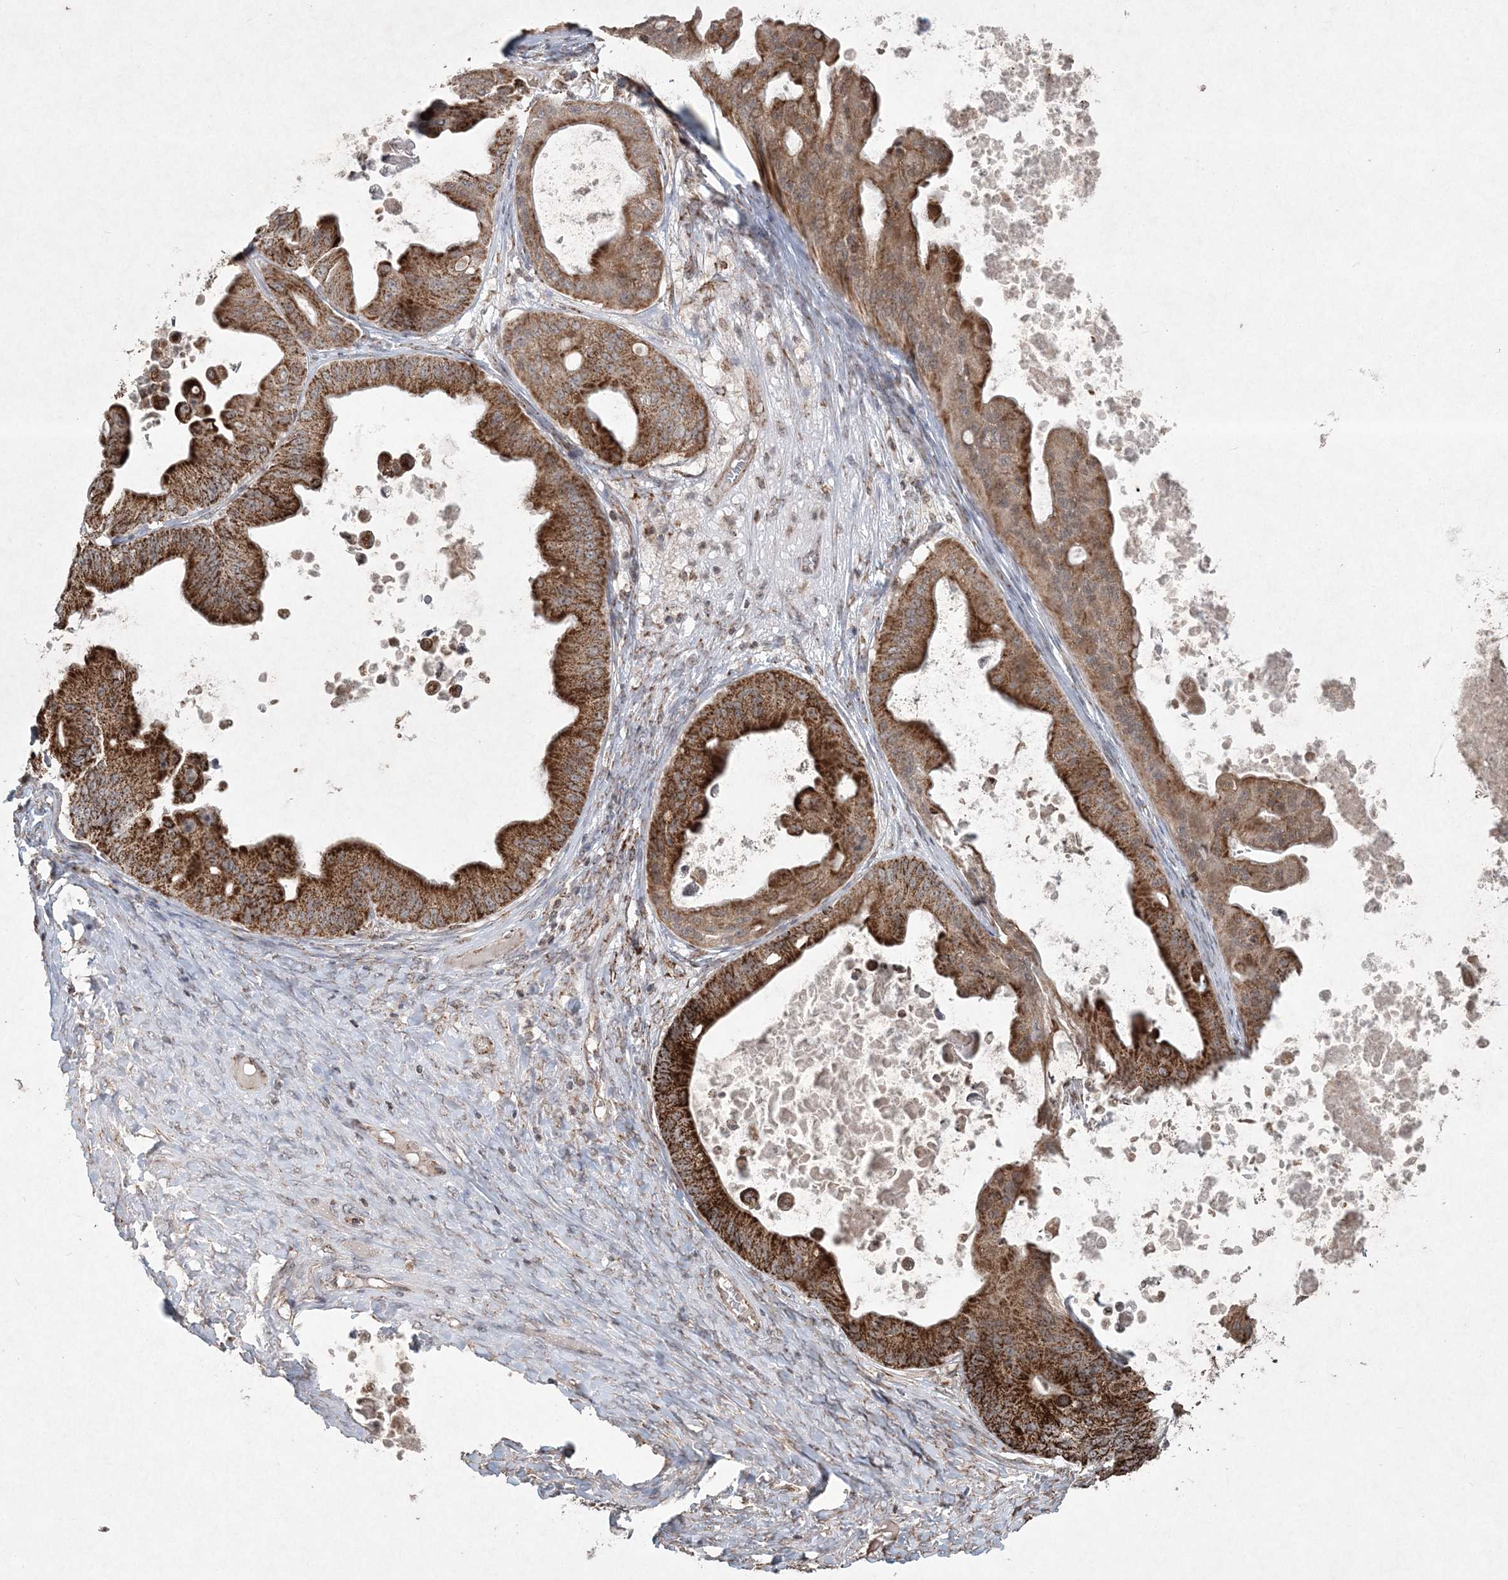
{"staining": {"intensity": "strong", "quantity": ">75%", "location": "cytoplasmic/membranous"}, "tissue": "ovarian cancer", "cell_type": "Tumor cells", "image_type": "cancer", "snomed": [{"axis": "morphology", "description": "Cystadenocarcinoma, mucinous, NOS"}, {"axis": "topography", "description": "Ovary"}], "caption": "A high-resolution histopathology image shows immunohistochemistry staining of ovarian cancer (mucinous cystadenocarcinoma), which reveals strong cytoplasmic/membranous expression in approximately >75% of tumor cells. Nuclei are stained in blue.", "gene": "LRPPRC", "patient": {"sex": "female", "age": 37}}